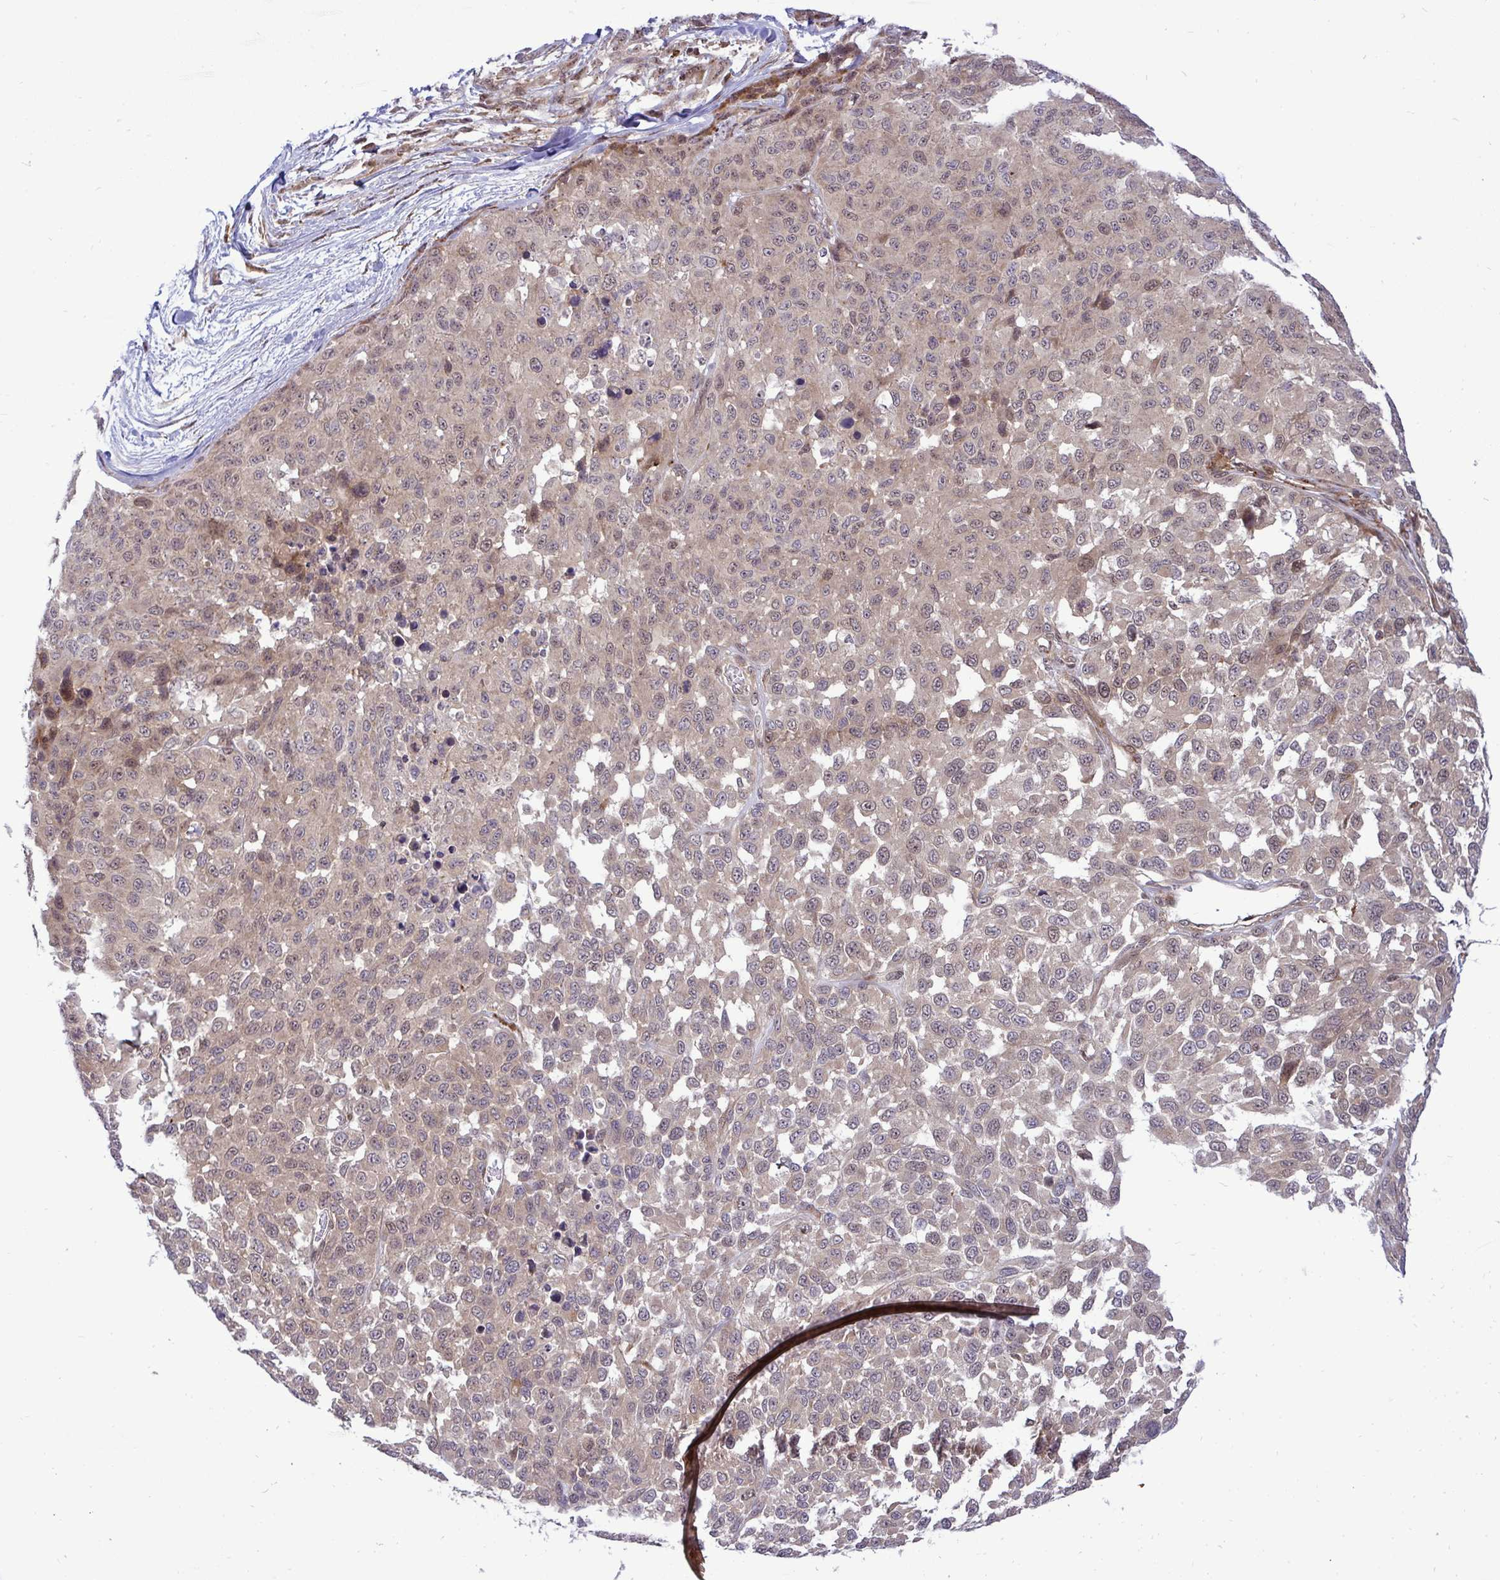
{"staining": {"intensity": "weak", "quantity": ">75%", "location": "cytoplasmic/membranous"}, "tissue": "melanoma", "cell_type": "Tumor cells", "image_type": "cancer", "snomed": [{"axis": "morphology", "description": "Malignant melanoma, NOS"}, {"axis": "topography", "description": "Skin"}], "caption": "Protein positivity by immunohistochemistry displays weak cytoplasmic/membranous staining in approximately >75% of tumor cells in melanoma. (DAB (3,3'-diaminobenzidine) = brown stain, brightfield microscopy at high magnification).", "gene": "TRIM44", "patient": {"sex": "male", "age": 62}}